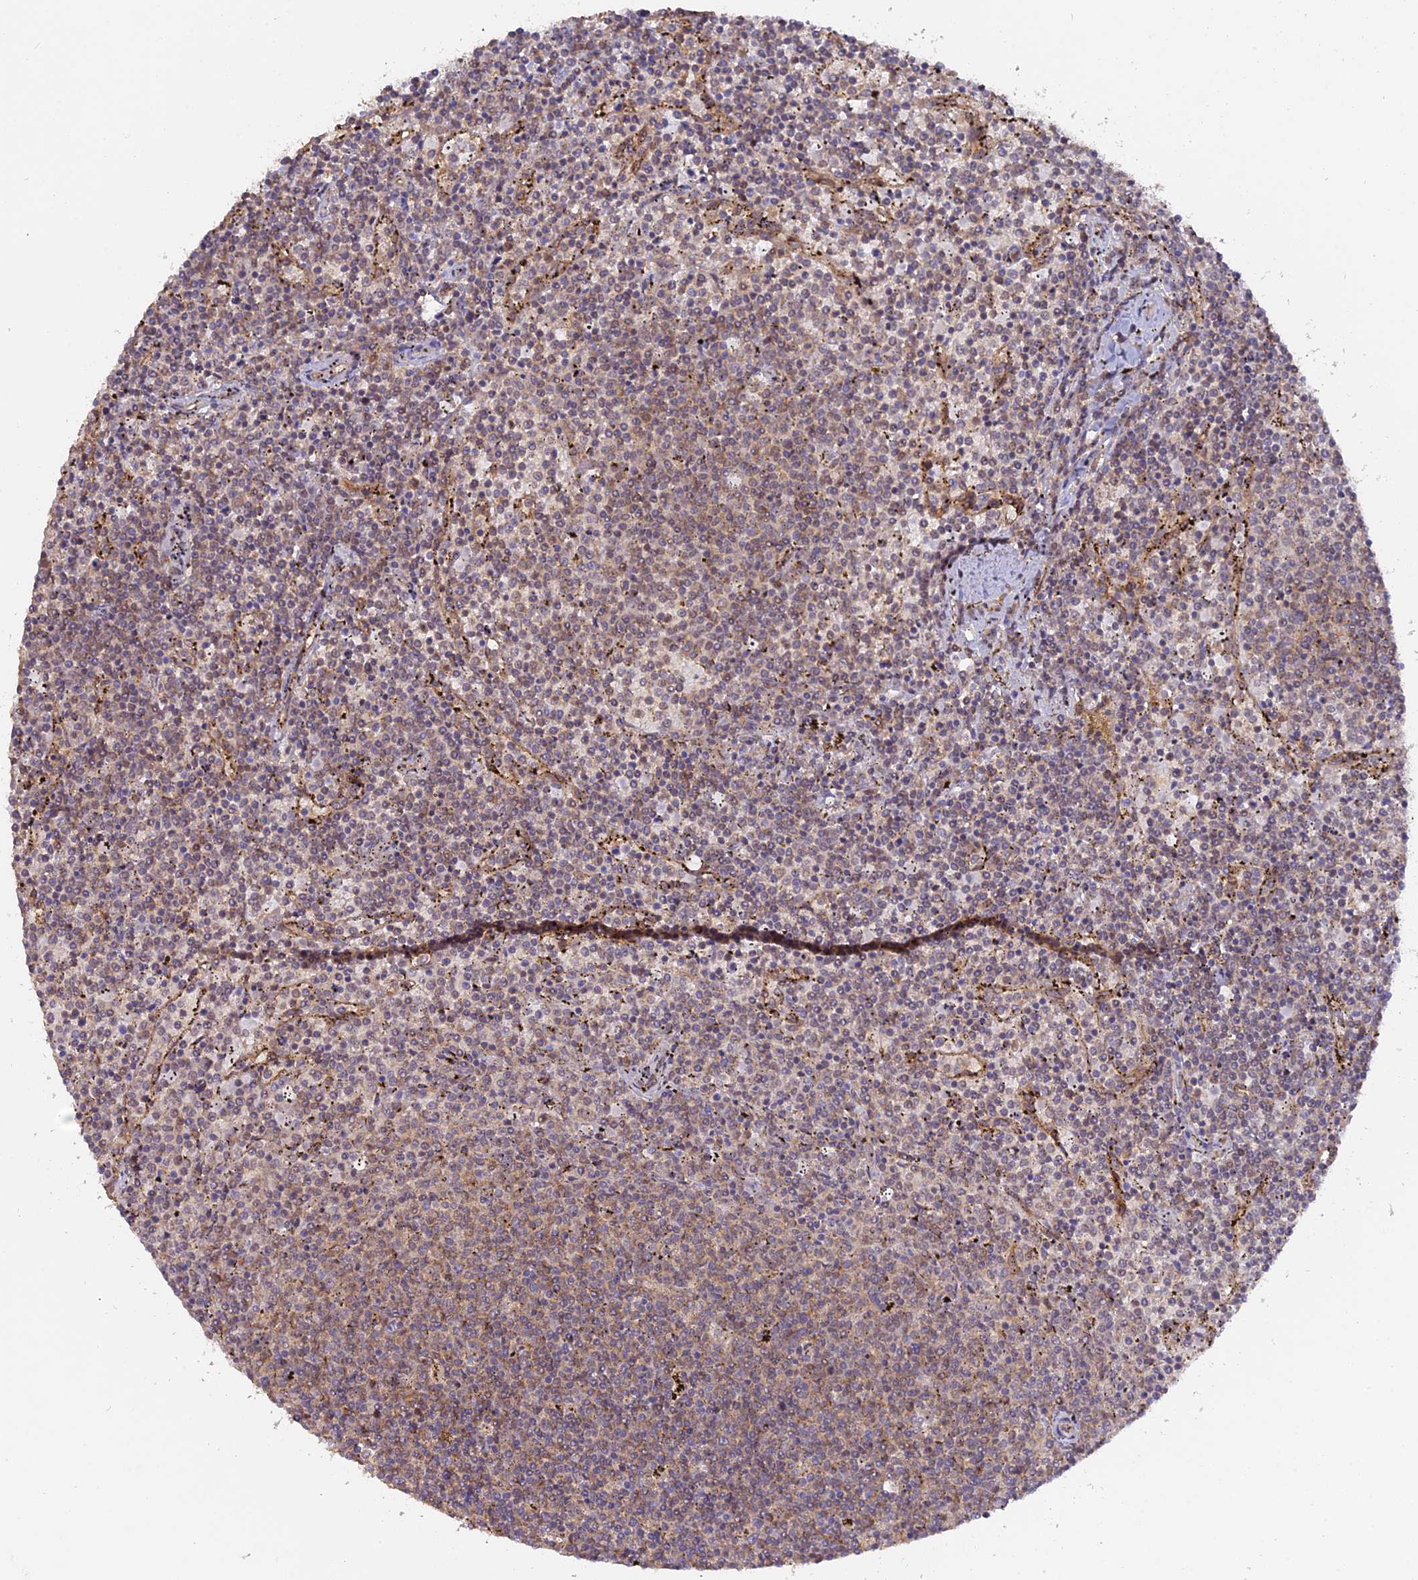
{"staining": {"intensity": "weak", "quantity": "25%-75%", "location": "cytoplasmic/membranous,nuclear"}, "tissue": "lymphoma", "cell_type": "Tumor cells", "image_type": "cancer", "snomed": [{"axis": "morphology", "description": "Malignant lymphoma, non-Hodgkin's type, Low grade"}, {"axis": "topography", "description": "Spleen"}], "caption": "Low-grade malignant lymphoma, non-Hodgkin's type was stained to show a protein in brown. There is low levels of weak cytoplasmic/membranous and nuclear staining in about 25%-75% of tumor cells. Using DAB (3,3'-diaminobenzidine) (brown) and hematoxylin (blue) stains, captured at high magnification using brightfield microscopy.", "gene": "PKIG", "patient": {"sex": "female", "age": 50}}